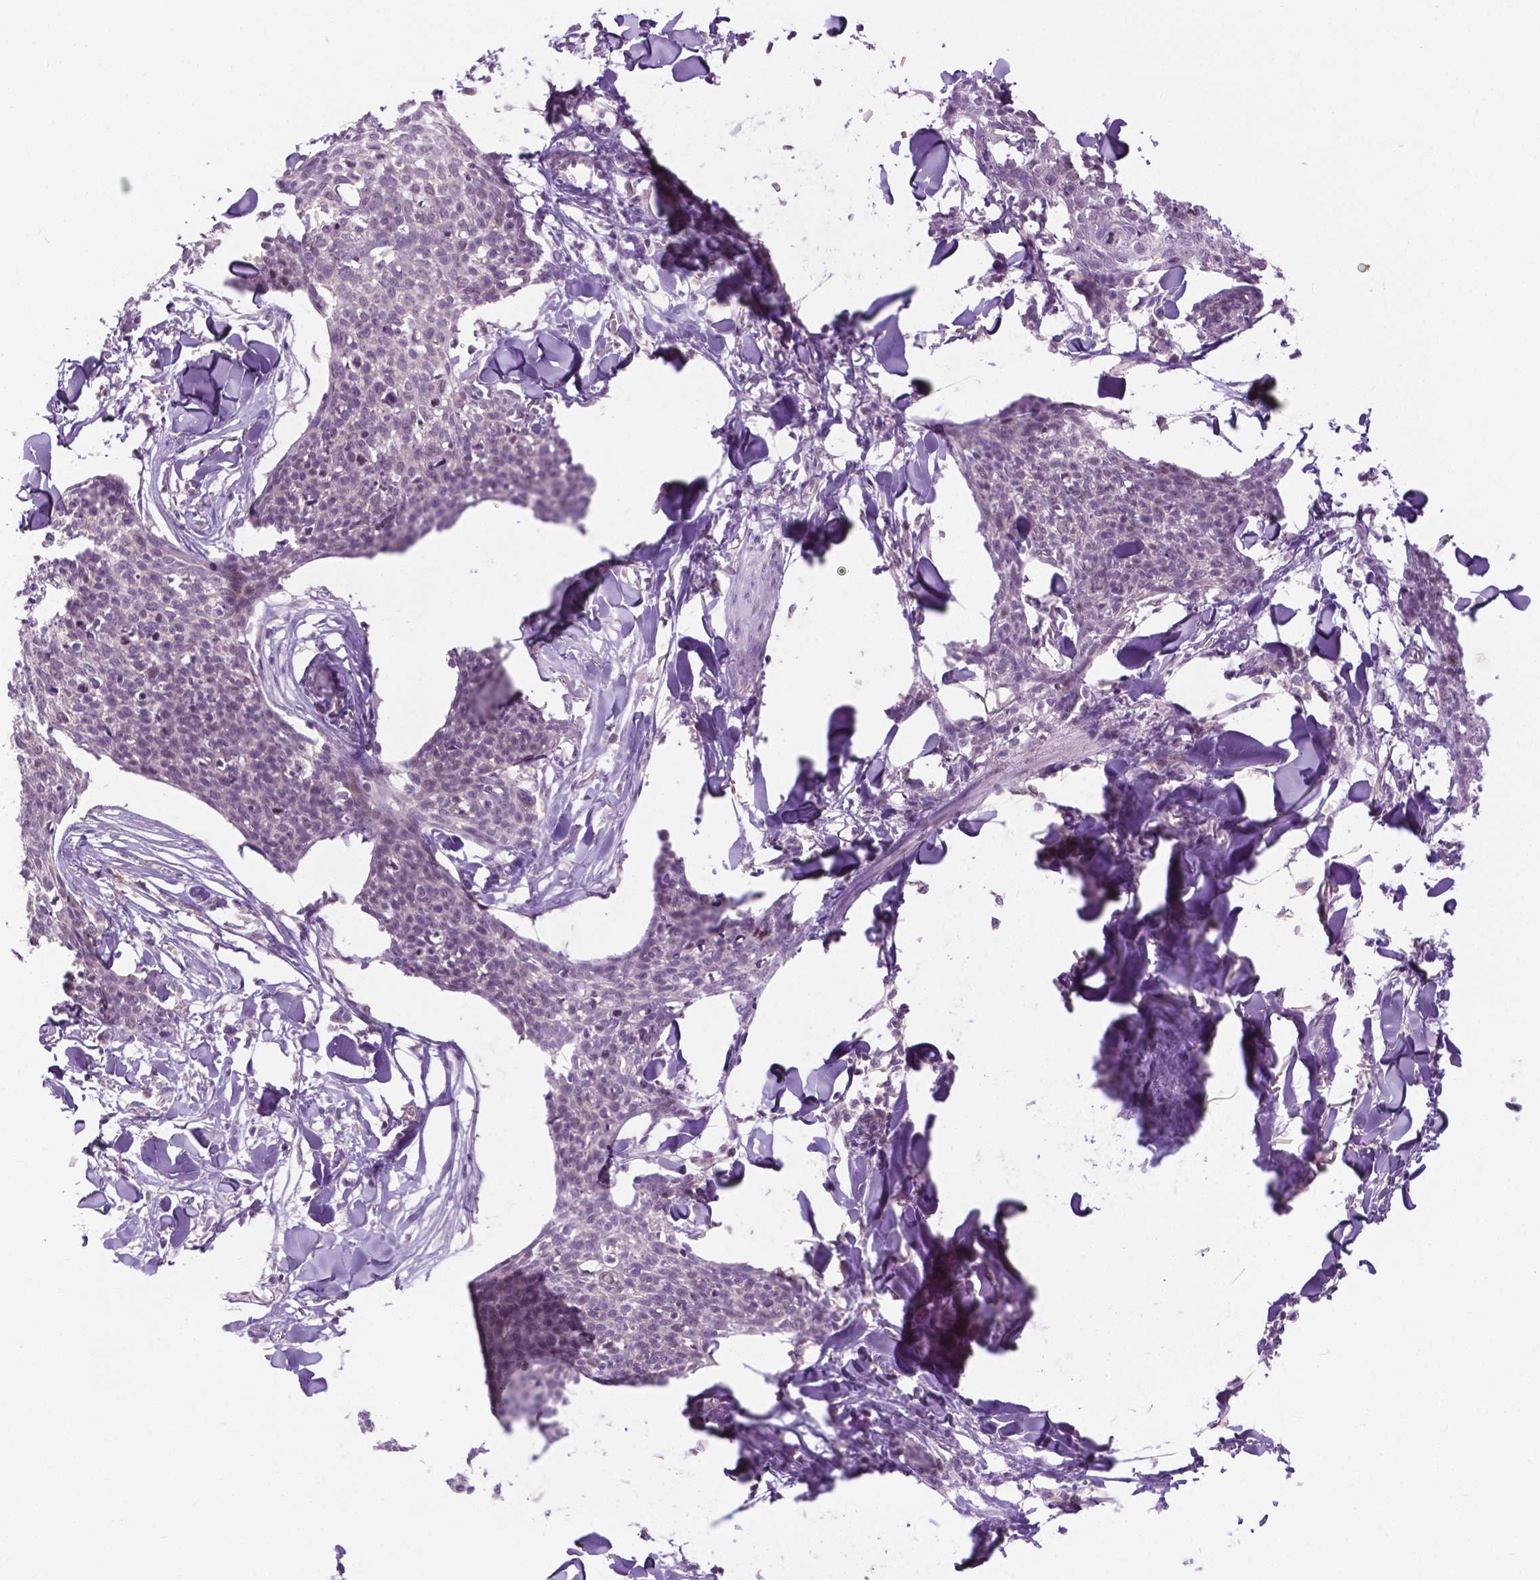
{"staining": {"intensity": "negative", "quantity": "none", "location": "none"}, "tissue": "skin cancer", "cell_type": "Tumor cells", "image_type": "cancer", "snomed": [{"axis": "morphology", "description": "Squamous cell carcinoma, NOS"}, {"axis": "topography", "description": "Skin"}, {"axis": "topography", "description": "Vulva"}], "caption": "A photomicrograph of human squamous cell carcinoma (skin) is negative for staining in tumor cells. Nuclei are stained in blue.", "gene": "DENND4A", "patient": {"sex": "female", "age": 75}}